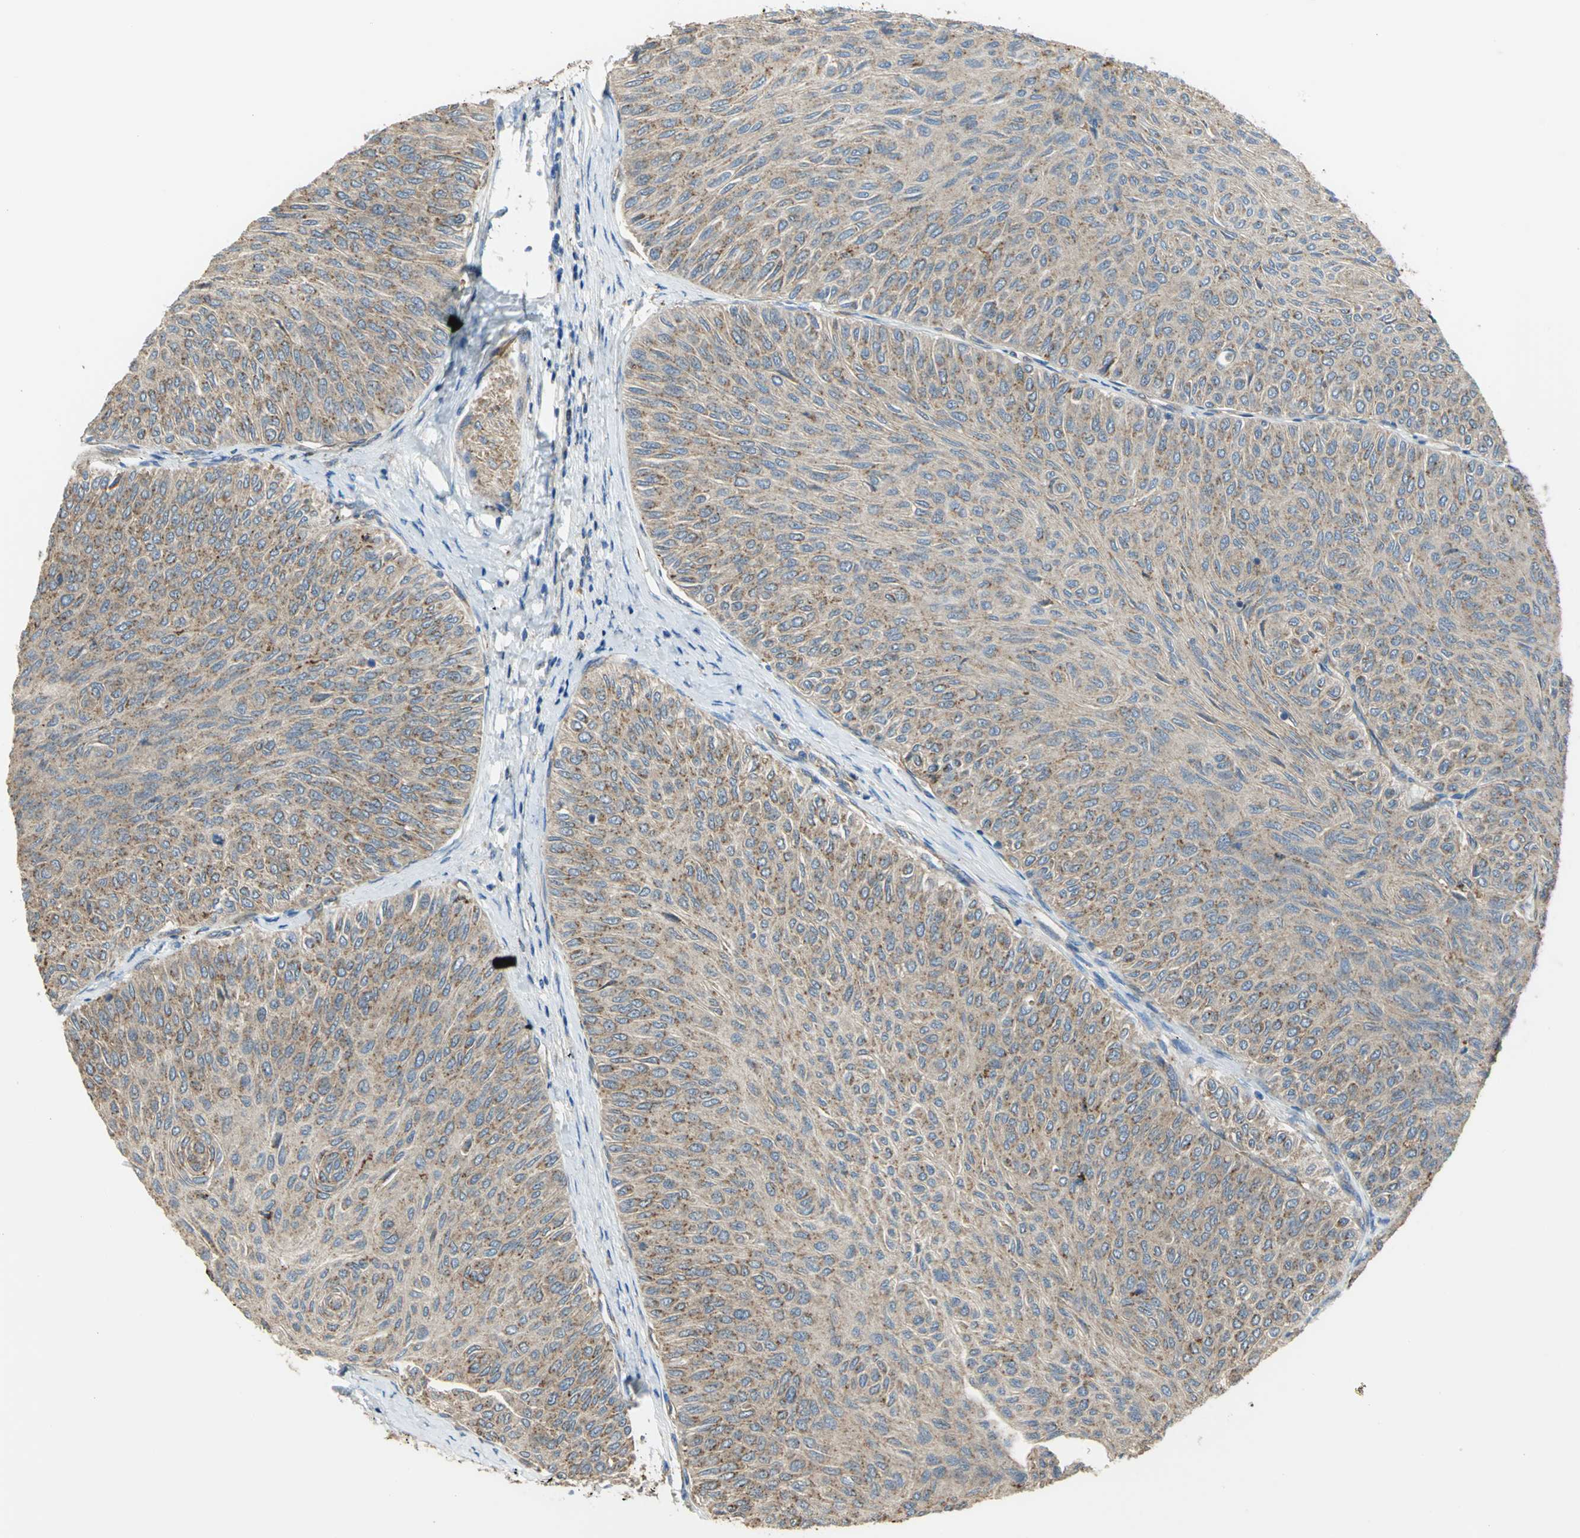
{"staining": {"intensity": "moderate", "quantity": ">75%", "location": "cytoplasmic/membranous"}, "tissue": "urothelial cancer", "cell_type": "Tumor cells", "image_type": "cancer", "snomed": [{"axis": "morphology", "description": "Urothelial carcinoma, Low grade"}, {"axis": "topography", "description": "Urinary bladder"}], "caption": "Brown immunohistochemical staining in urothelial cancer shows moderate cytoplasmic/membranous positivity in about >75% of tumor cells.", "gene": "DIAPH2", "patient": {"sex": "male", "age": 78}}